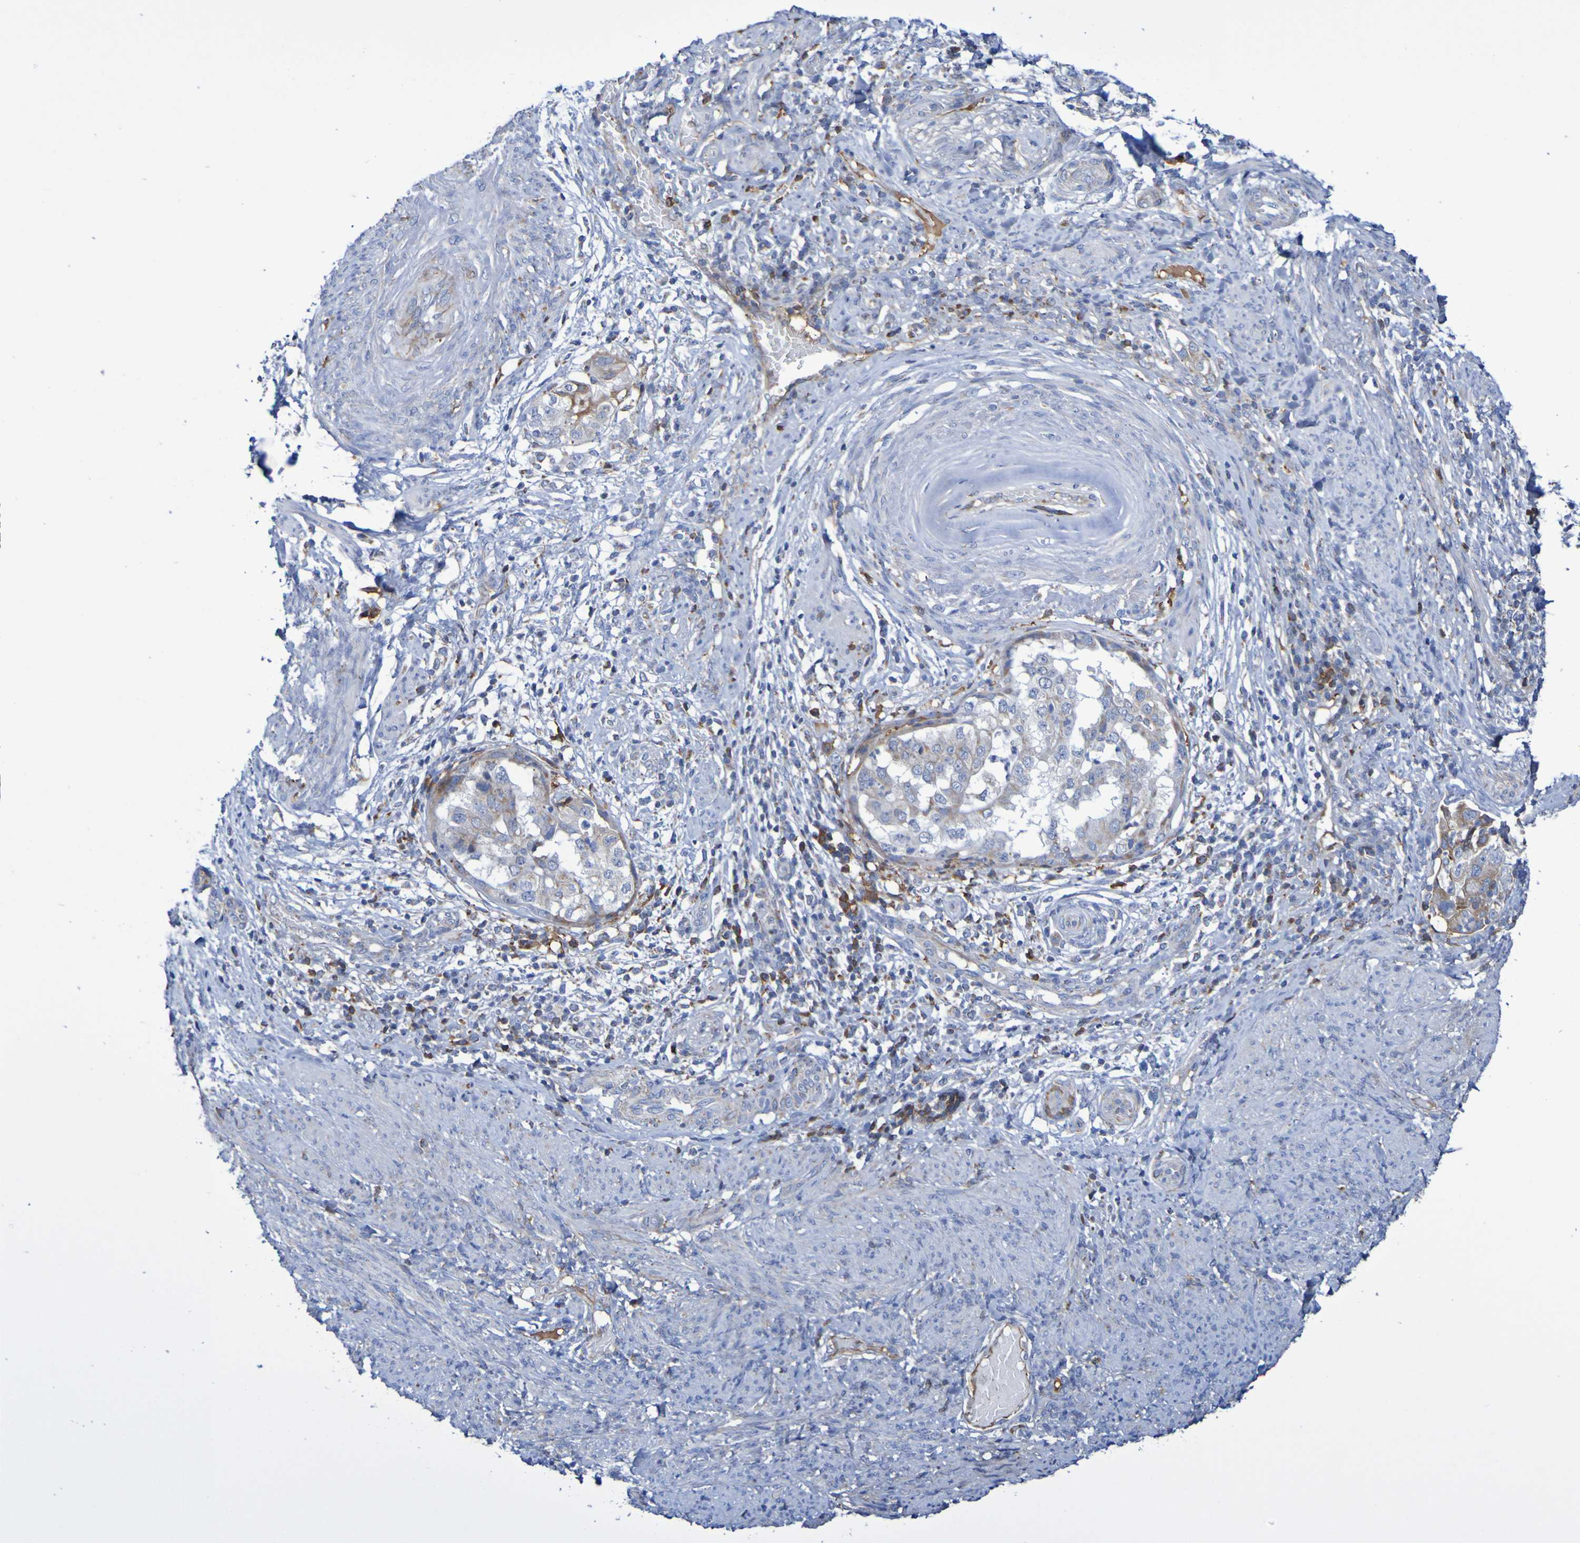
{"staining": {"intensity": "weak", "quantity": "<25%", "location": "cytoplasmic/membranous"}, "tissue": "endometrial cancer", "cell_type": "Tumor cells", "image_type": "cancer", "snomed": [{"axis": "morphology", "description": "Adenocarcinoma, NOS"}, {"axis": "topography", "description": "Endometrium"}], "caption": "This photomicrograph is of endometrial adenocarcinoma stained with IHC to label a protein in brown with the nuclei are counter-stained blue. There is no expression in tumor cells.", "gene": "CNTN2", "patient": {"sex": "female", "age": 85}}